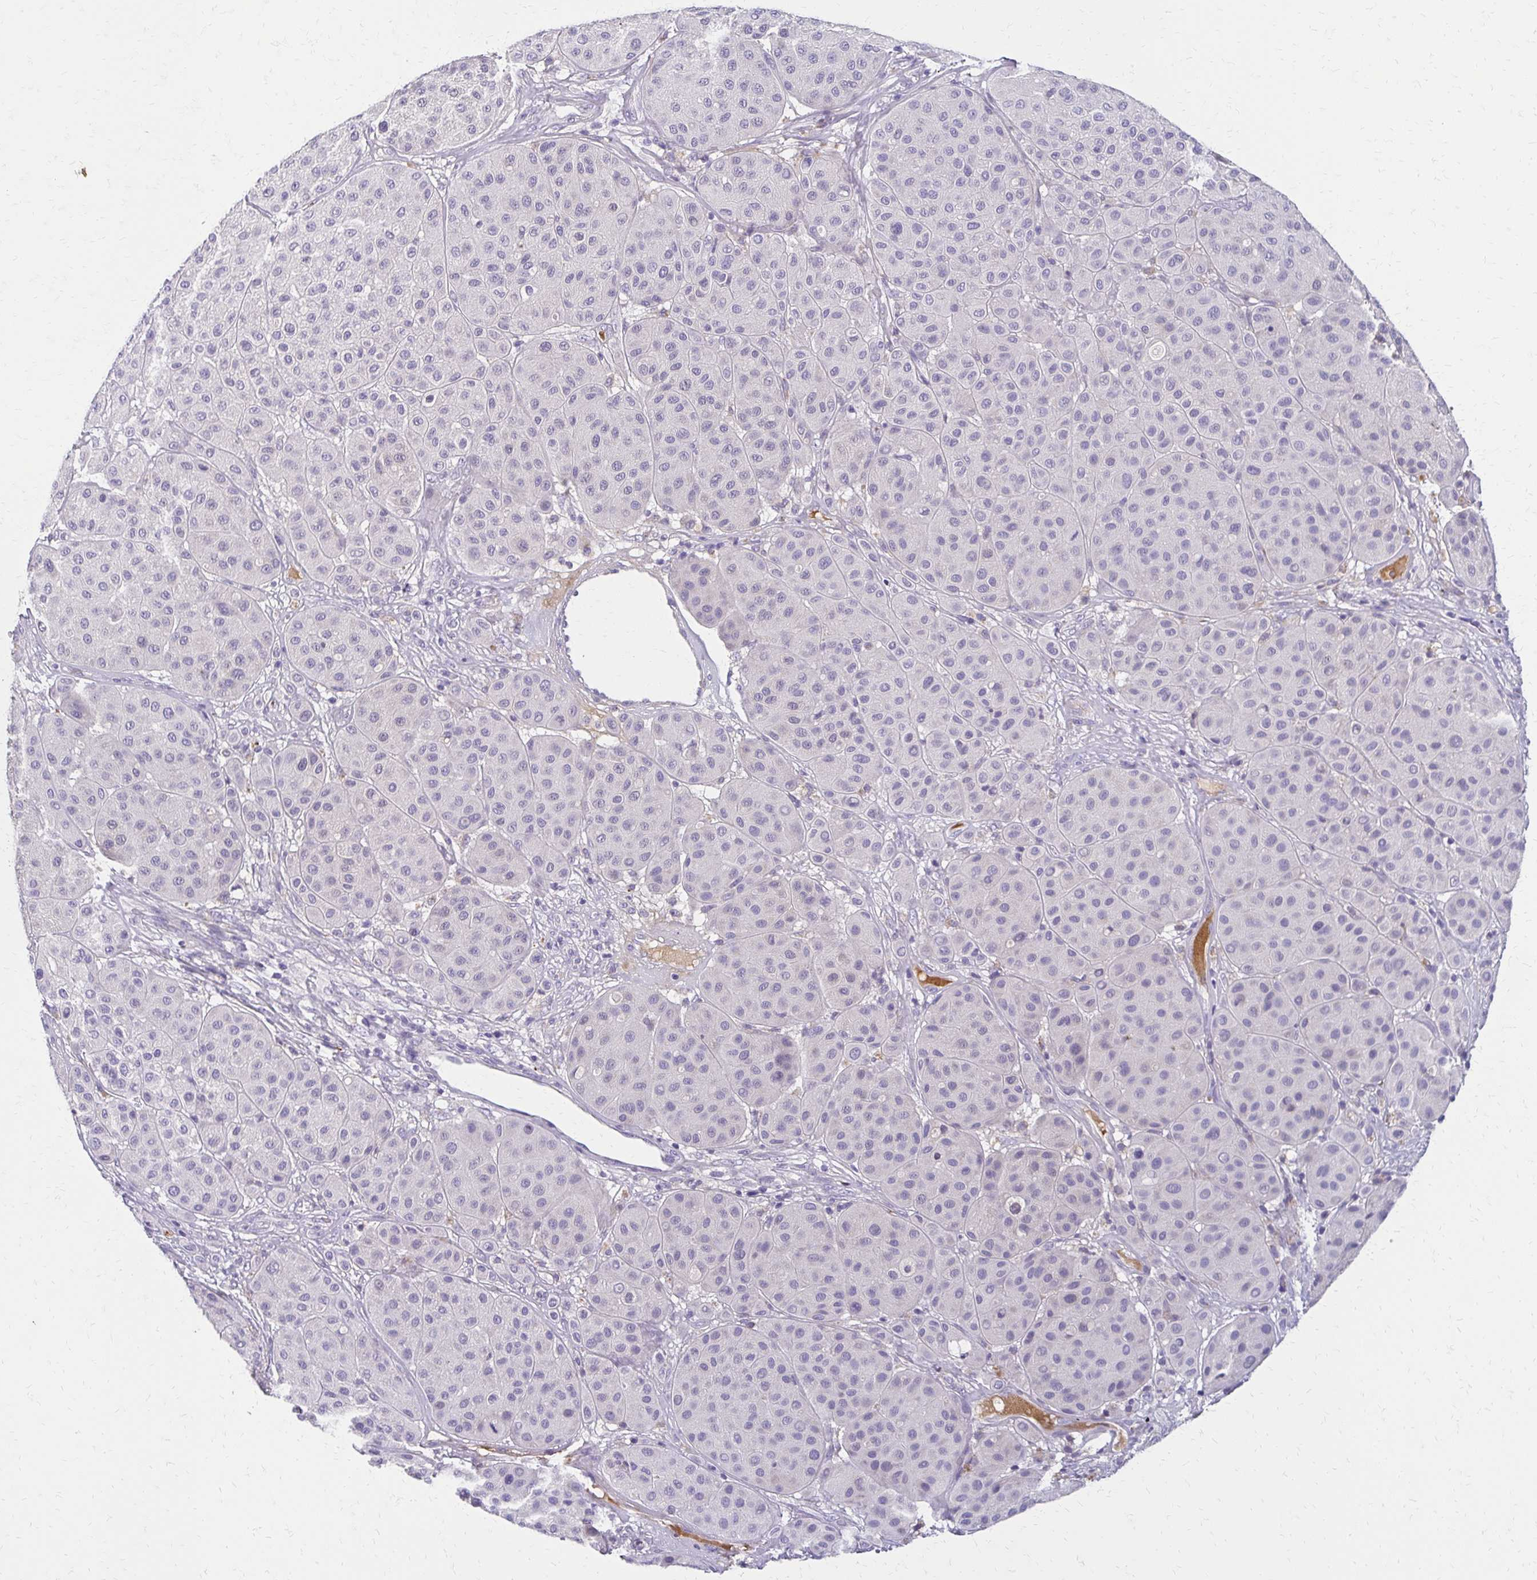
{"staining": {"intensity": "negative", "quantity": "none", "location": "none"}, "tissue": "melanoma", "cell_type": "Tumor cells", "image_type": "cancer", "snomed": [{"axis": "morphology", "description": "Malignant melanoma, Metastatic site"}, {"axis": "topography", "description": "Smooth muscle"}], "caption": "A photomicrograph of malignant melanoma (metastatic site) stained for a protein demonstrates no brown staining in tumor cells.", "gene": "BBS12", "patient": {"sex": "male", "age": 41}}